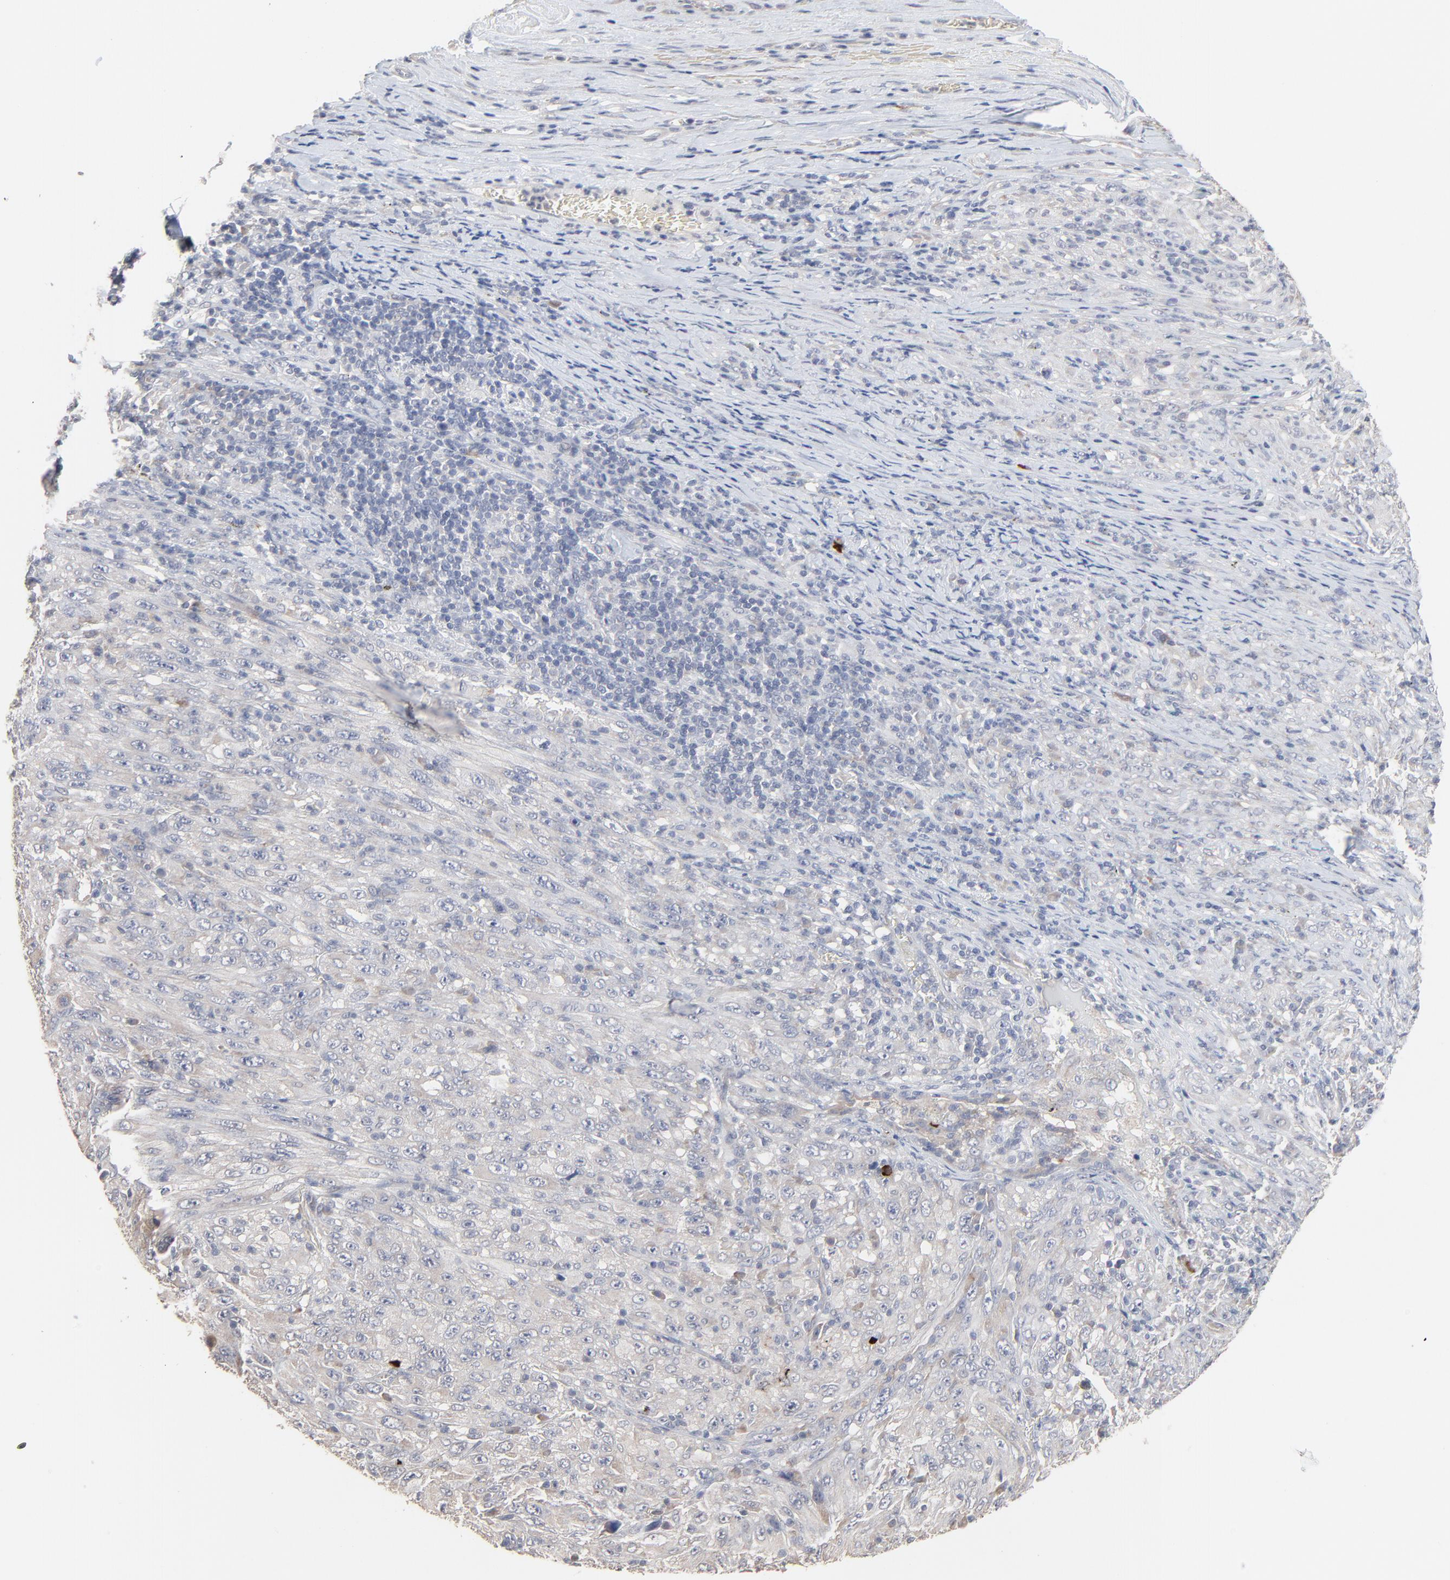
{"staining": {"intensity": "weak", "quantity": ">75%", "location": "cytoplasmic/membranous"}, "tissue": "melanoma", "cell_type": "Tumor cells", "image_type": "cancer", "snomed": [{"axis": "morphology", "description": "Malignant melanoma, Metastatic site"}, {"axis": "topography", "description": "Skin"}], "caption": "Protein positivity by immunohistochemistry (IHC) exhibits weak cytoplasmic/membranous positivity in approximately >75% of tumor cells in melanoma.", "gene": "FANCB", "patient": {"sex": "female", "age": 56}}